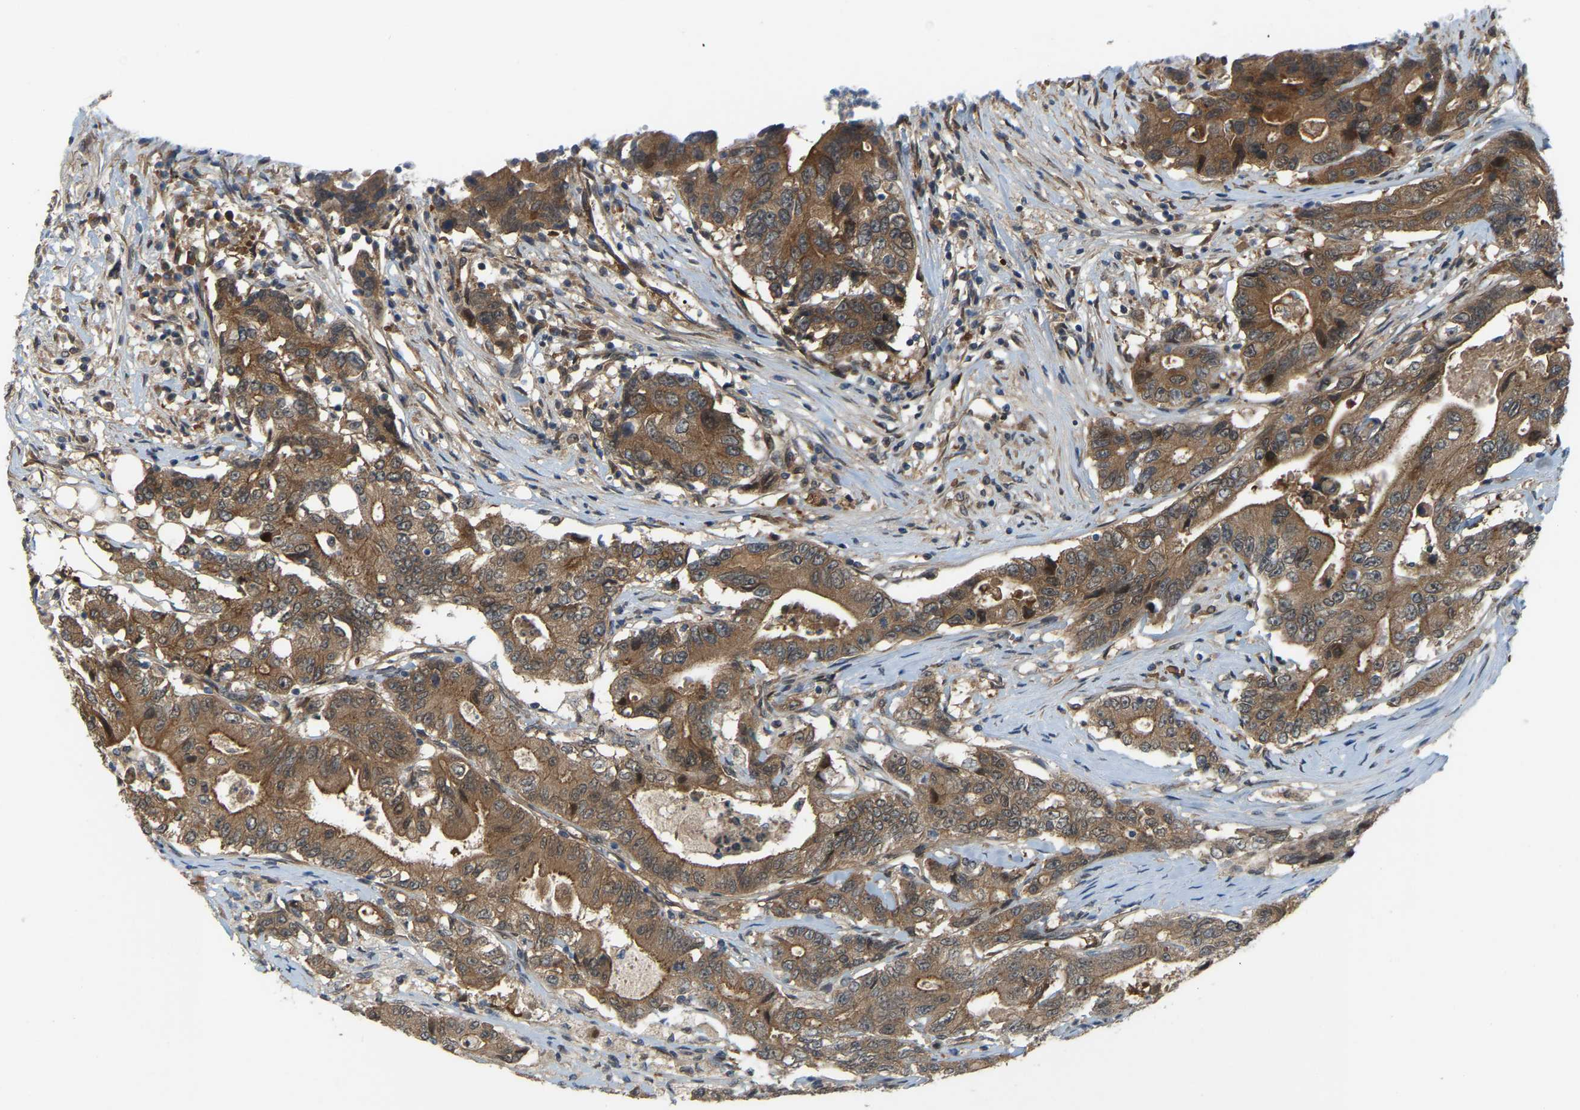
{"staining": {"intensity": "moderate", "quantity": ">75%", "location": "cytoplasmic/membranous"}, "tissue": "colorectal cancer", "cell_type": "Tumor cells", "image_type": "cancer", "snomed": [{"axis": "morphology", "description": "Adenocarcinoma, NOS"}, {"axis": "topography", "description": "Colon"}], "caption": "Immunohistochemistry histopathology image of neoplastic tissue: colorectal cancer (adenocarcinoma) stained using IHC displays medium levels of moderate protein expression localized specifically in the cytoplasmic/membranous of tumor cells, appearing as a cytoplasmic/membranous brown color.", "gene": "CROT", "patient": {"sex": "female", "age": 77}}